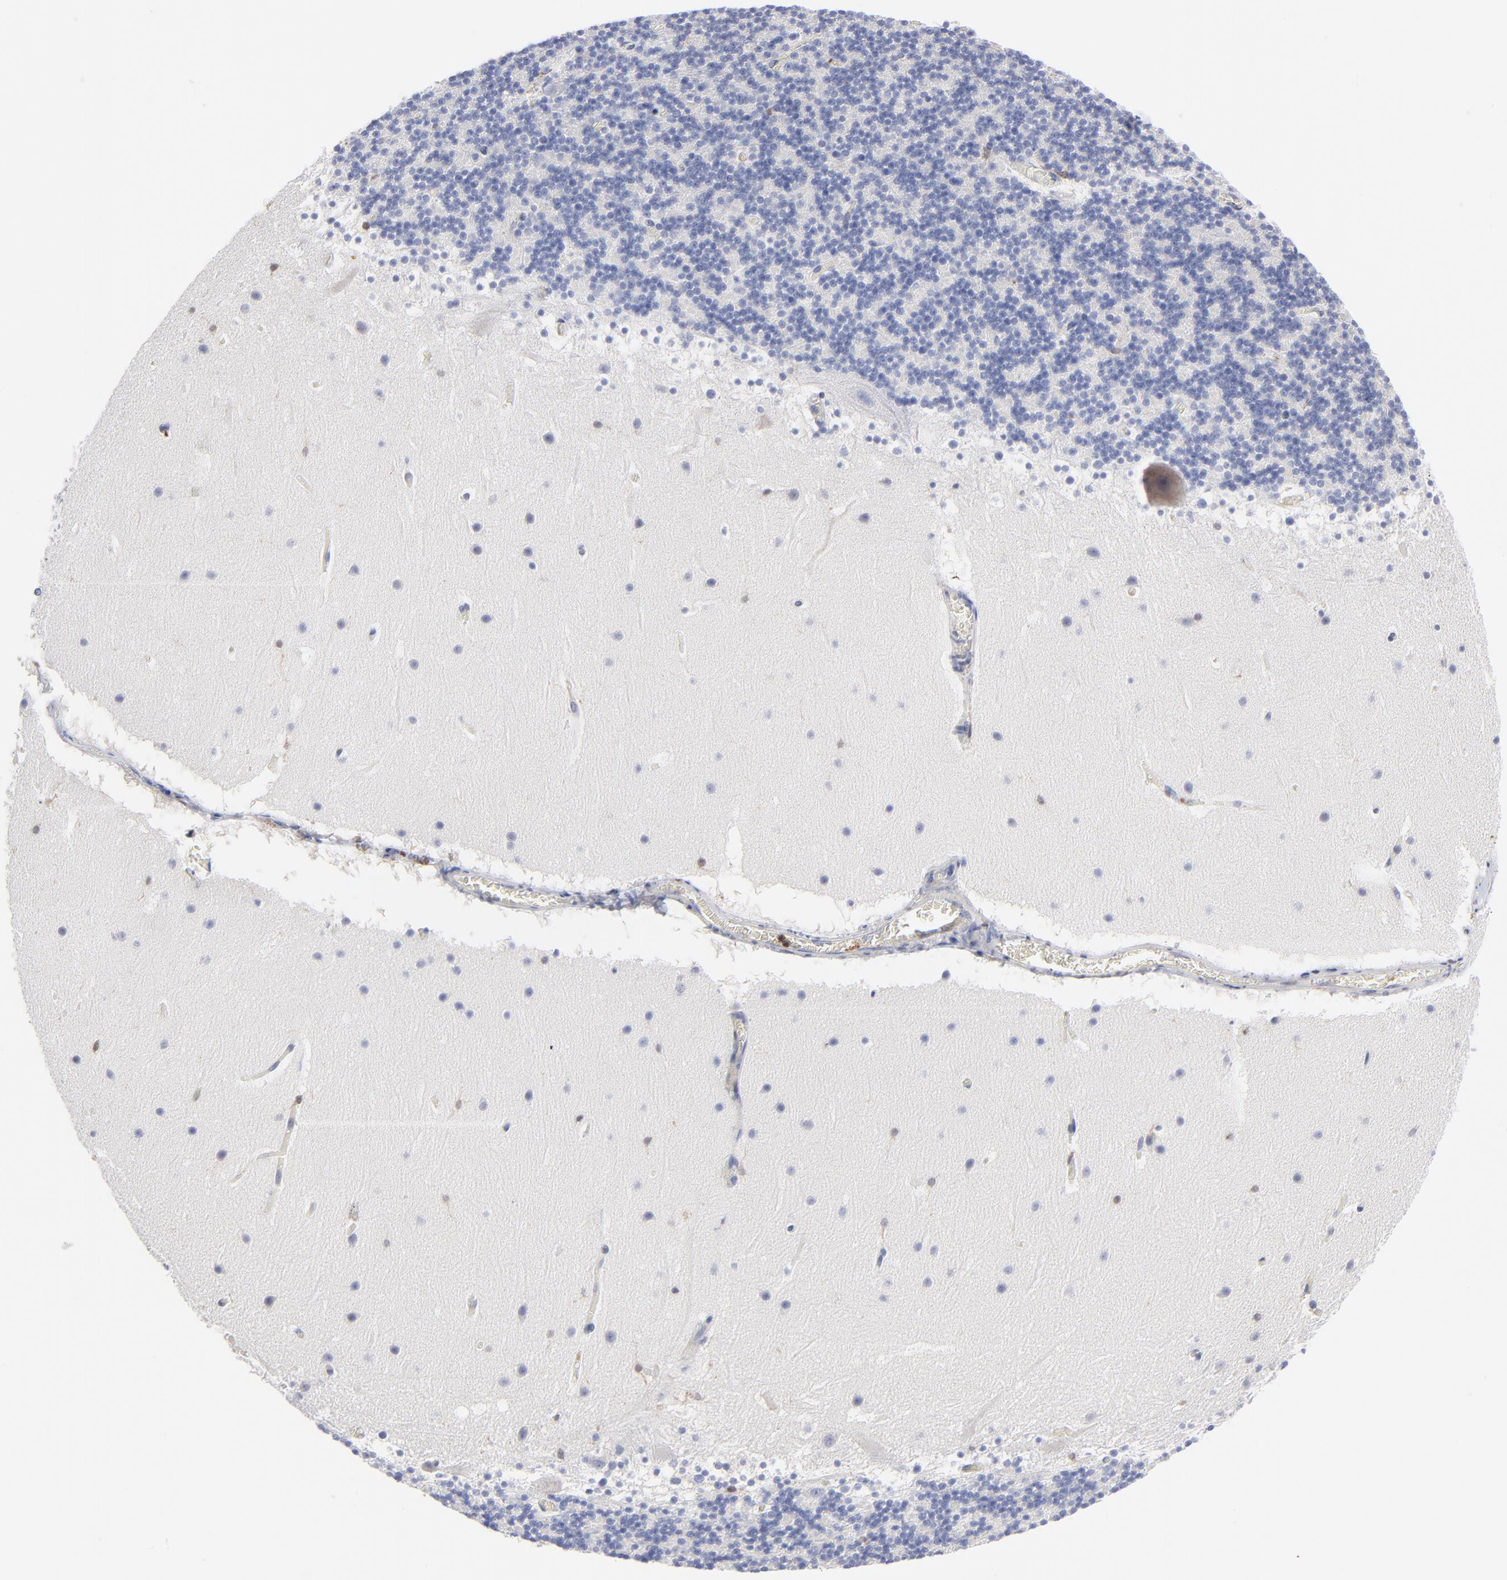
{"staining": {"intensity": "negative", "quantity": "none", "location": "none"}, "tissue": "cerebellum", "cell_type": "Cells in granular layer", "image_type": "normal", "snomed": [{"axis": "morphology", "description": "Normal tissue, NOS"}, {"axis": "topography", "description": "Cerebellum"}], "caption": "Cells in granular layer are negative for protein expression in unremarkable human cerebellum. Nuclei are stained in blue.", "gene": "TBXT", "patient": {"sex": "male", "age": 45}}